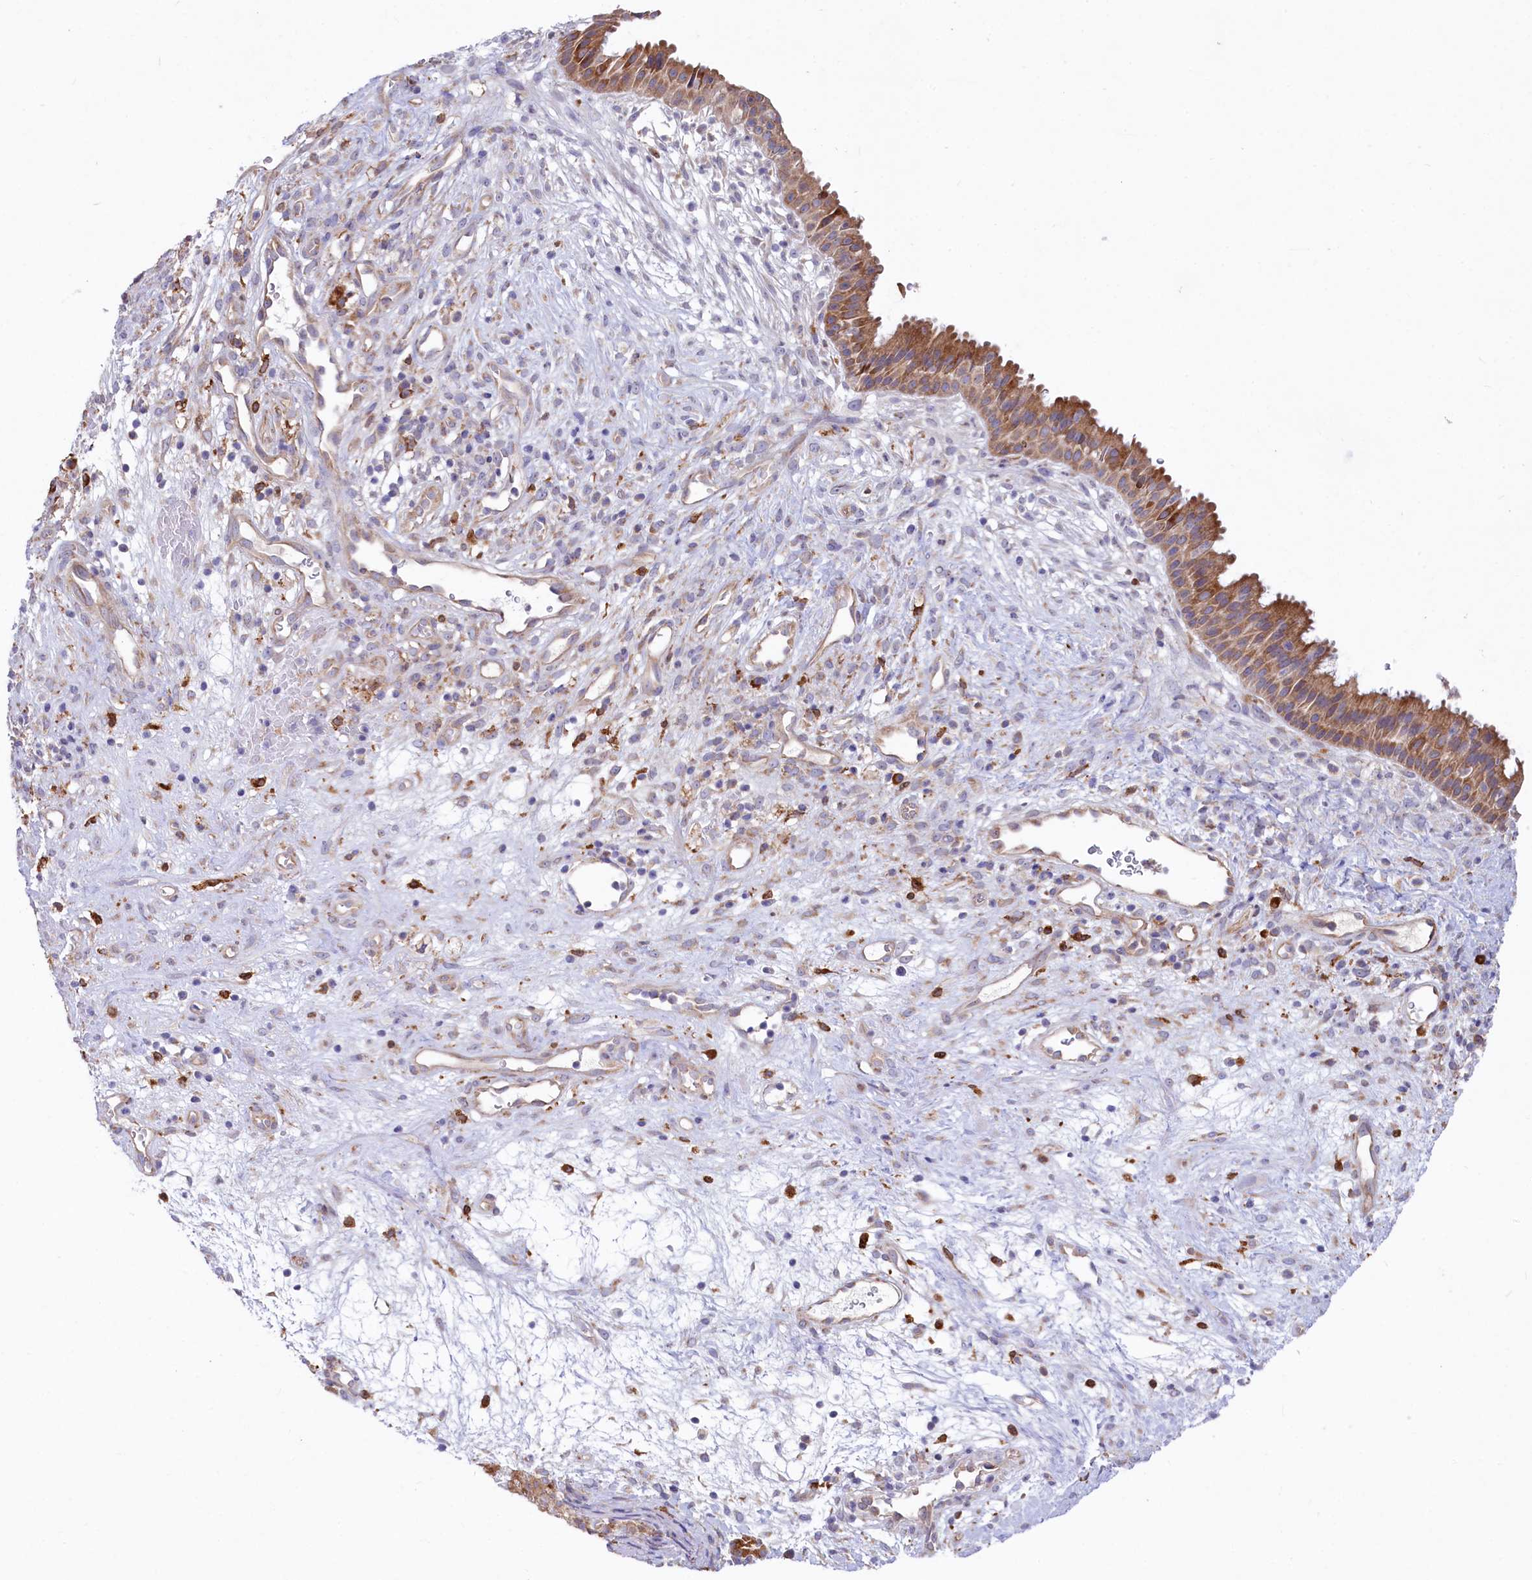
{"staining": {"intensity": "moderate", "quantity": ">75%", "location": "cytoplasmic/membranous"}, "tissue": "nasopharynx", "cell_type": "Respiratory epithelial cells", "image_type": "normal", "snomed": [{"axis": "morphology", "description": "Normal tissue, NOS"}, {"axis": "topography", "description": "Nasopharynx"}], "caption": "Respiratory epithelial cells show moderate cytoplasmic/membranous staining in about >75% of cells in unremarkable nasopharynx.", "gene": "CHID1", "patient": {"sex": "male", "age": 22}}